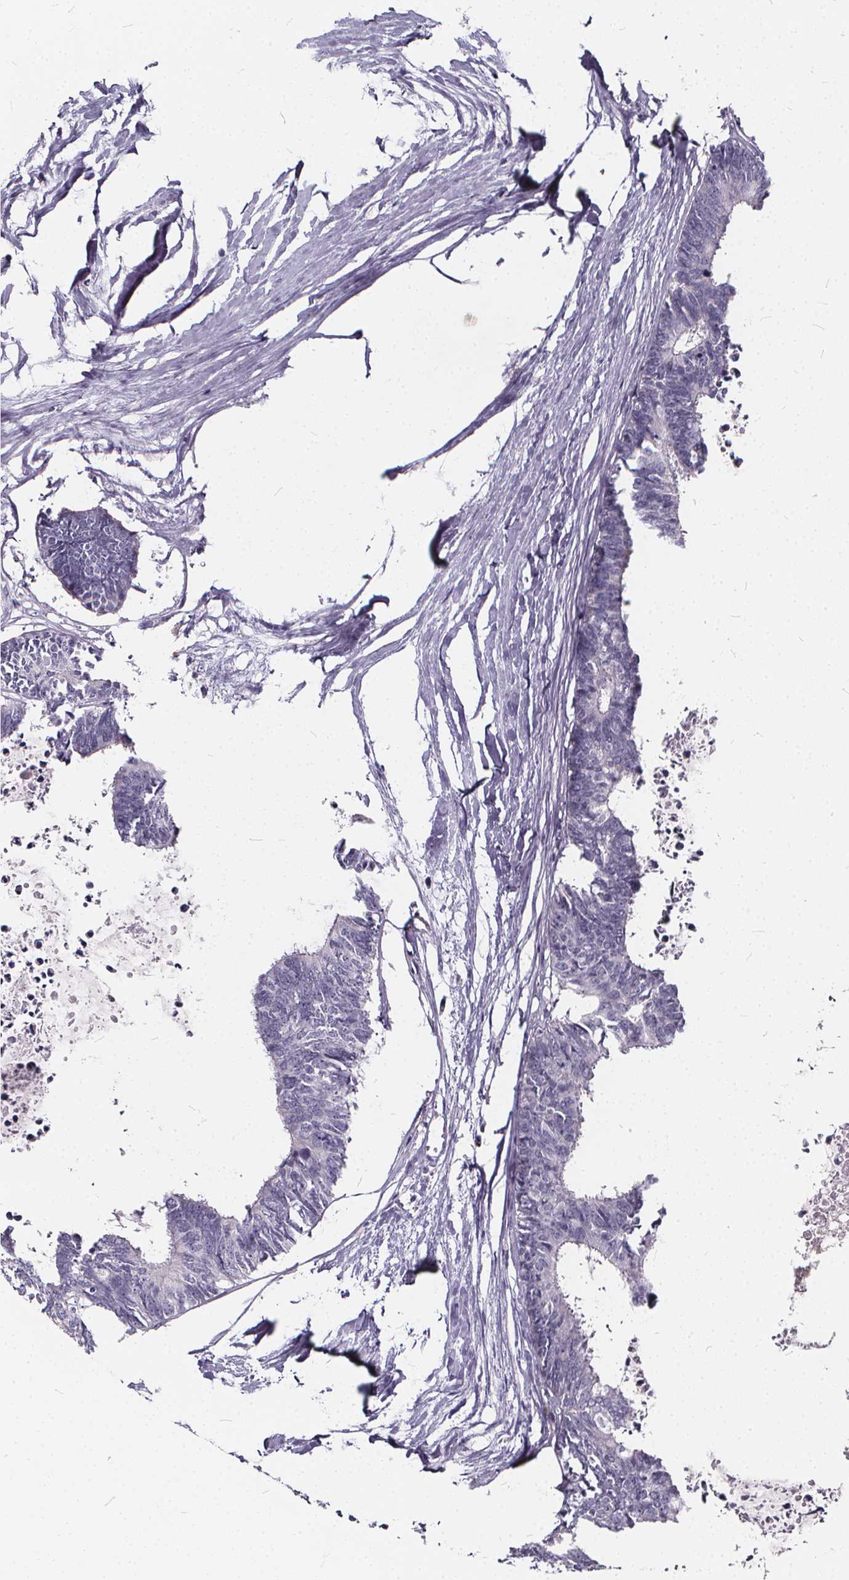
{"staining": {"intensity": "negative", "quantity": "none", "location": "none"}, "tissue": "colorectal cancer", "cell_type": "Tumor cells", "image_type": "cancer", "snomed": [{"axis": "morphology", "description": "Adenocarcinoma, NOS"}, {"axis": "topography", "description": "Colon"}, {"axis": "topography", "description": "Rectum"}], "caption": "Micrograph shows no protein expression in tumor cells of colorectal adenocarcinoma tissue. (Brightfield microscopy of DAB (3,3'-diaminobenzidine) immunohistochemistry at high magnification).", "gene": "SPEF2", "patient": {"sex": "male", "age": 57}}